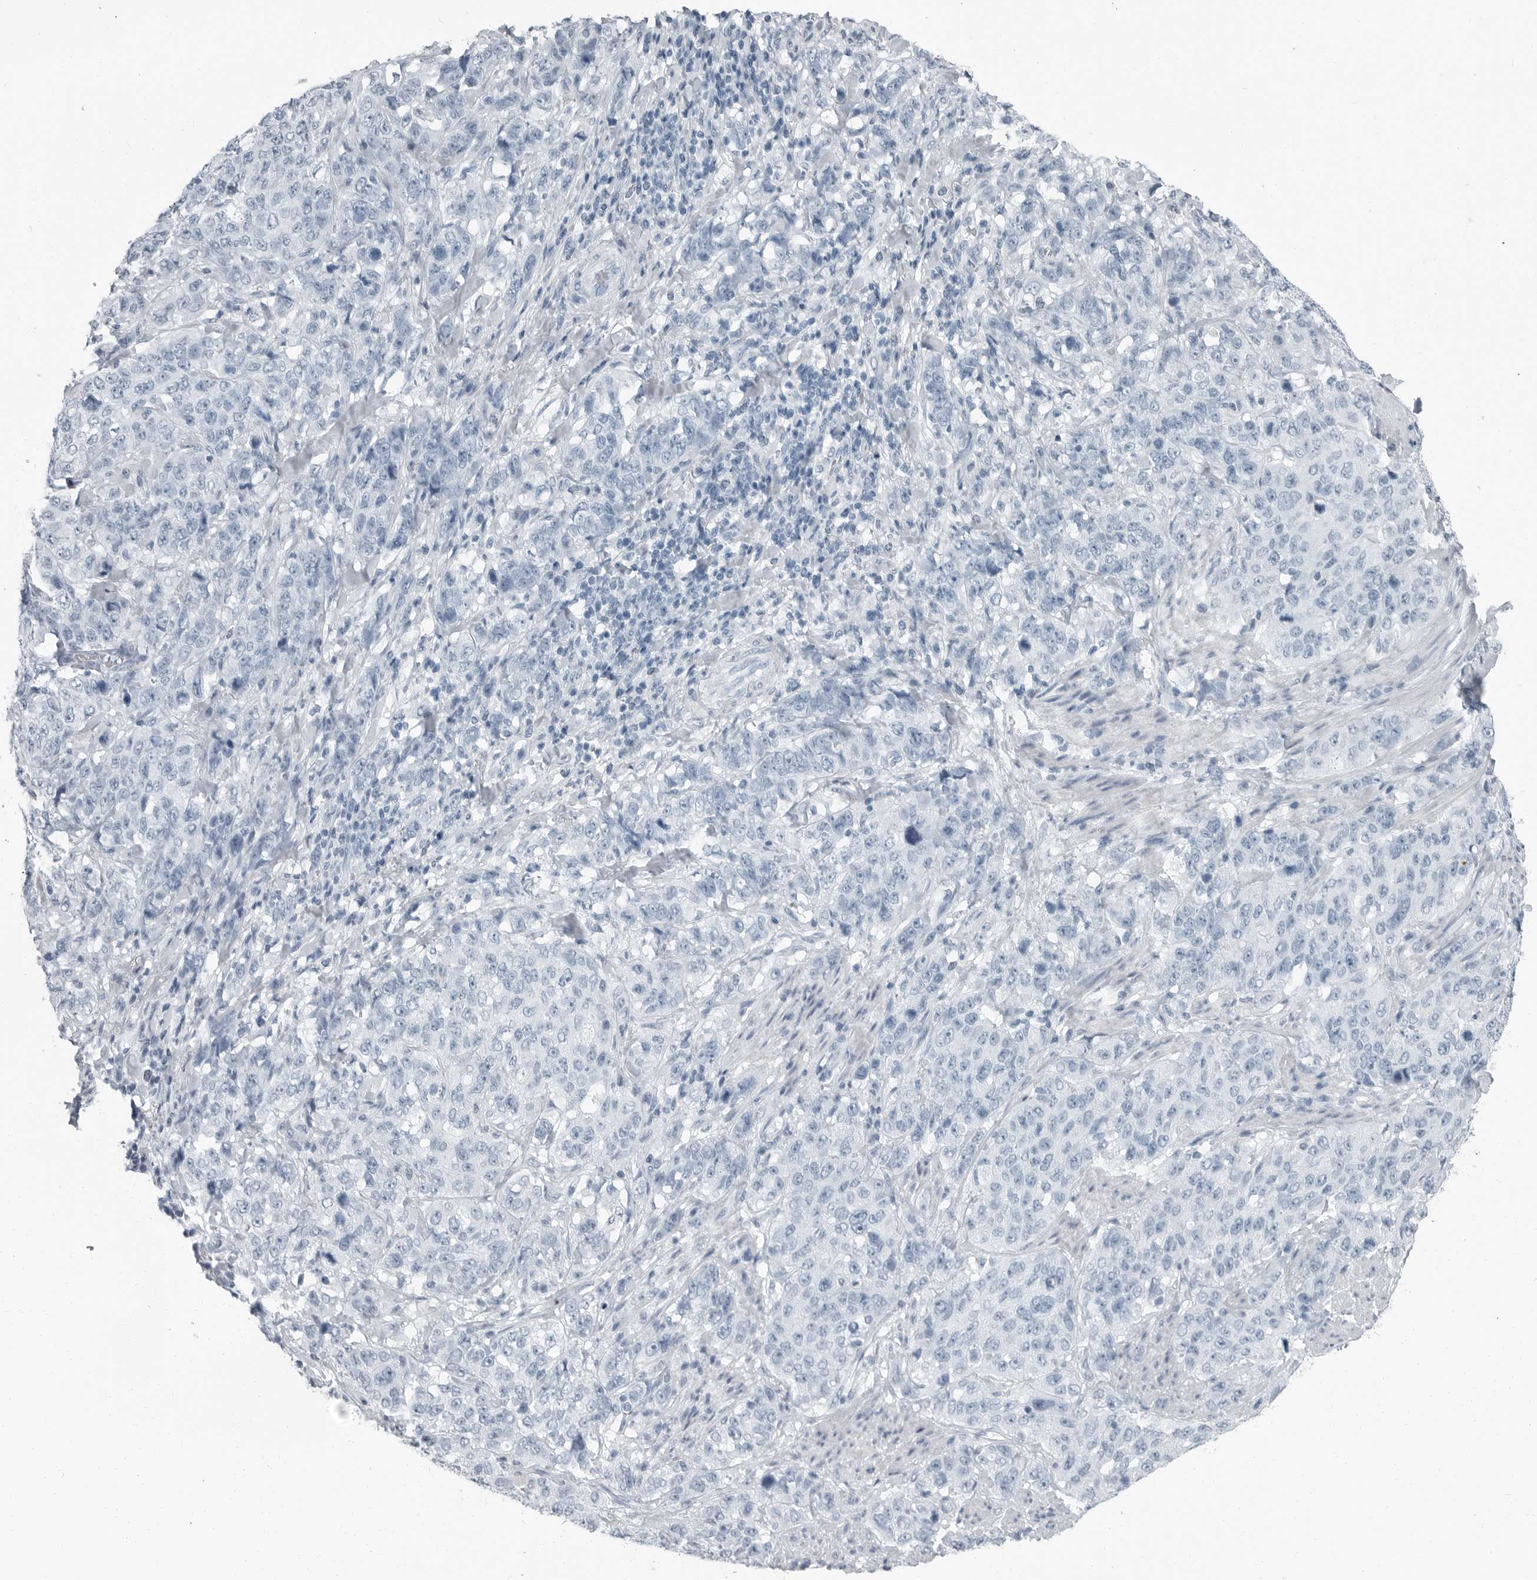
{"staining": {"intensity": "negative", "quantity": "none", "location": "none"}, "tissue": "stomach cancer", "cell_type": "Tumor cells", "image_type": "cancer", "snomed": [{"axis": "morphology", "description": "Adenocarcinoma, NOS"}, {"axis": "topography", "description": "Stomach"}], "caption": "Immunohistochemistry (IHC) of stomach cancer shows no staining in tumor cells. (DAB (3,3'-diaminobenzidine) immunohistochemistry (IHC) with hematoxylin counter stain).", "gene": "FABP6", "patient": {"sex": "male", "age": 48}}